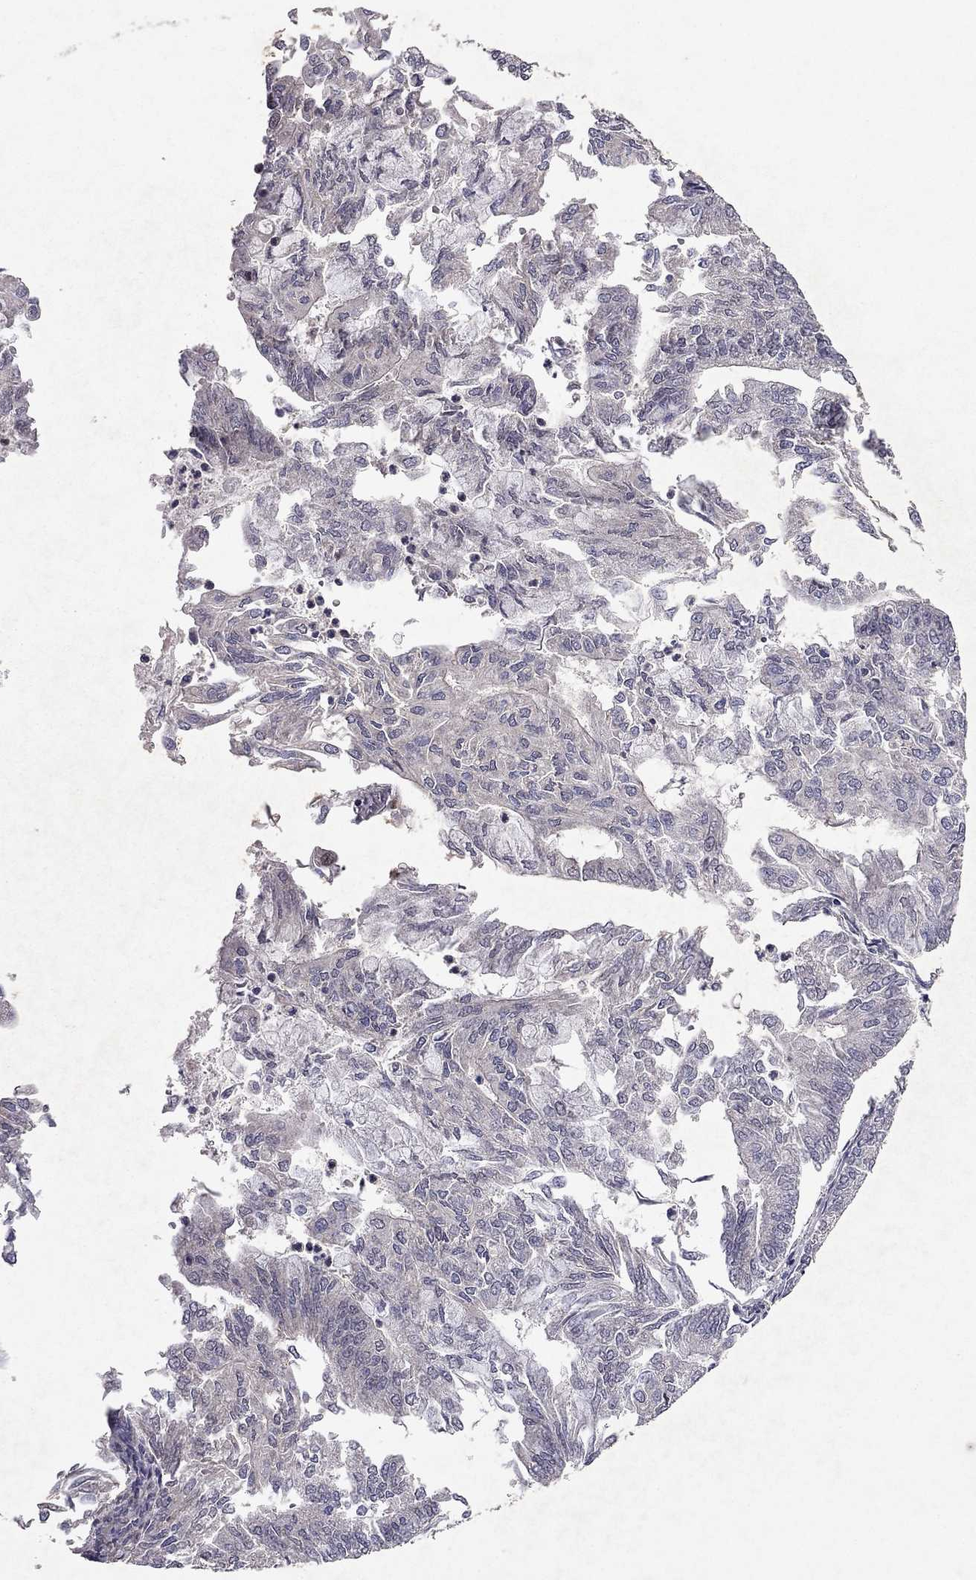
{"staining": {"intensity": "negative", "quantity": "none", "location": "none"}, "tissue": "endometrial cancer", "cell_type": "Tumor cells", "image_type": "cancer", "snomed": [{"axis": "morphology", "description": "Adenocarcinoma, NOS"}, {"axis": "topography", "description": "Endometrium"}], "caption": "A photomicrograph of endometrial cancer stained for a protein reveals no brown staining in tumor cells.", "gene": "ESR2", "patient": {"sex": "female", "age": 59}}